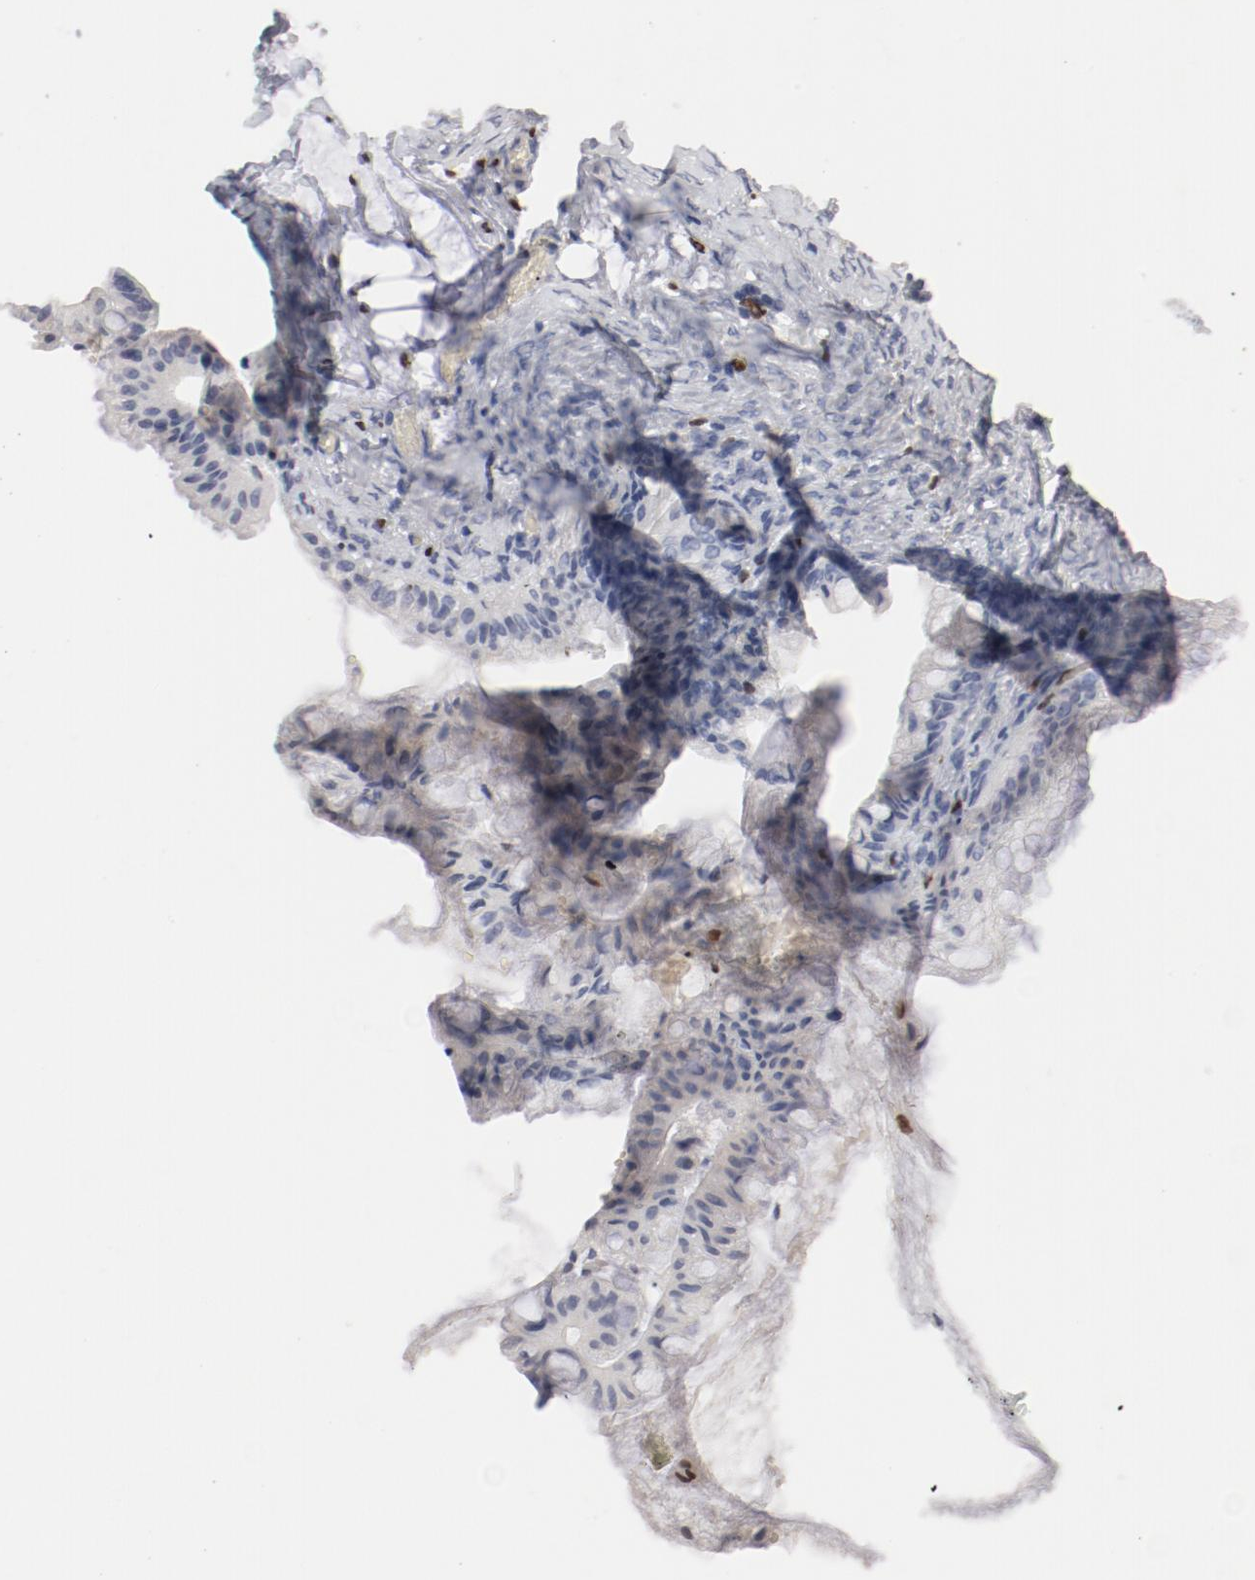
{"staining": {"intensity": "negative", "quantity": "none", "location": "none"}, "tissue": "ovarian cancer", "cell_type": "Tumor cells", "image_type": "cancer", "snomed": [{"axis": "morphology", "description": "Cystadenocarcinoma, mucinous, NOS"}, {"axis": "topography", "description": "Ovary"}], "caption": "High power microscopy histopathology image of an IHC micrograph of ovarian cancer, revealing no significant positivity in tumor cells. (Stains: DAB (3,3'-diaminobenzidine) immunohistochemistry with hematoxylin counter stain, Microscopy: brightfield microscopy at high magnification).", "gene": "SPI1", "patient": {"sex": "female", "age": 57}}